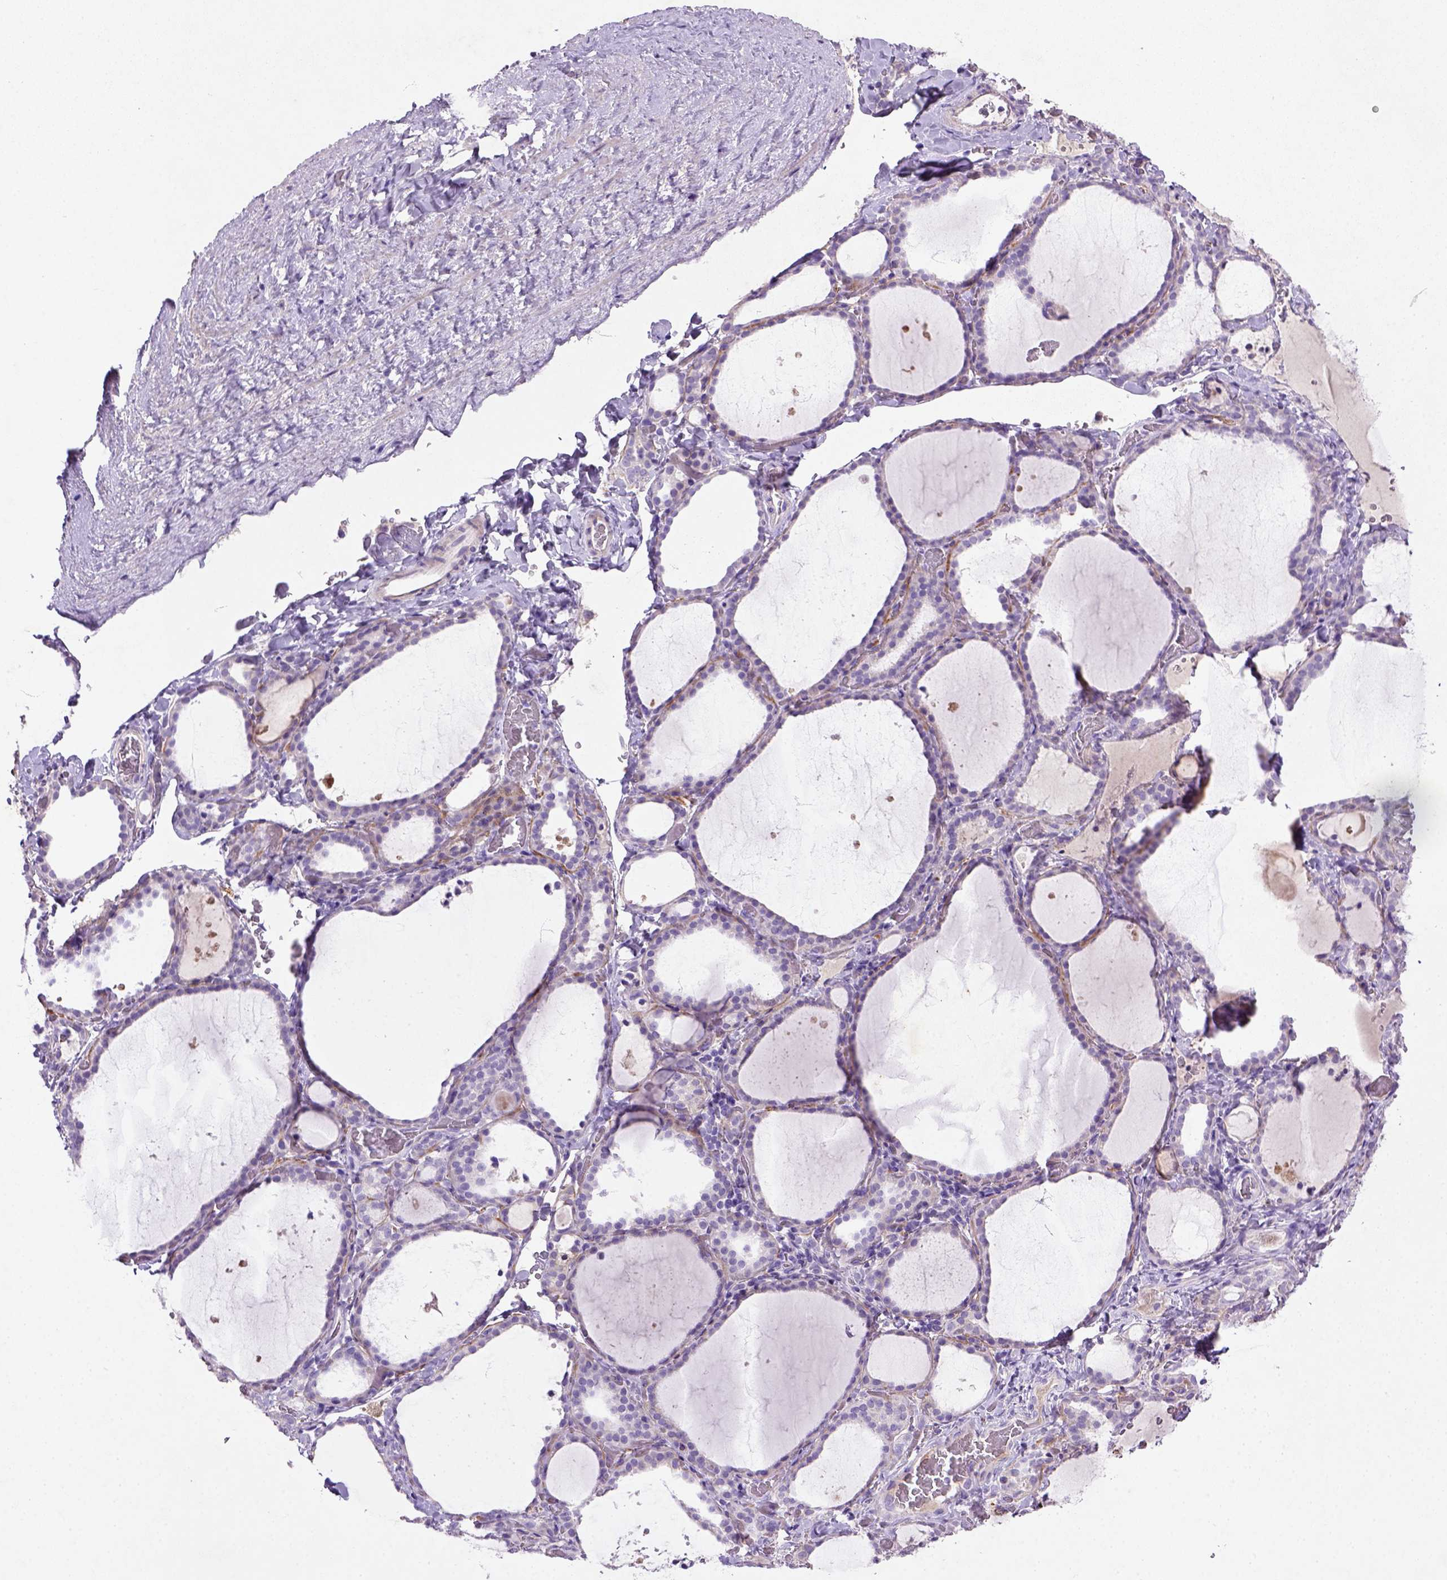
{"staining": {"intensity": "negative", "quantity": "none", "location": "none"}, "tissue": "thyroid gland", "cell_type": "Glandular cells", "image_type": "normal", "snomed": [{"axis": "morphology", "description": "Normal tissue, NOS"}, {"axis": "topography", "description": "Thyroid gland"}], "caption": "An immunohistochemistry (IHC) photomicrograph of normal thyroid gland is shown. There is no staining in glandular cells of thyroid gland.", "gene": "NUDT2", "patient": {"sex": "female", "age": 22}}